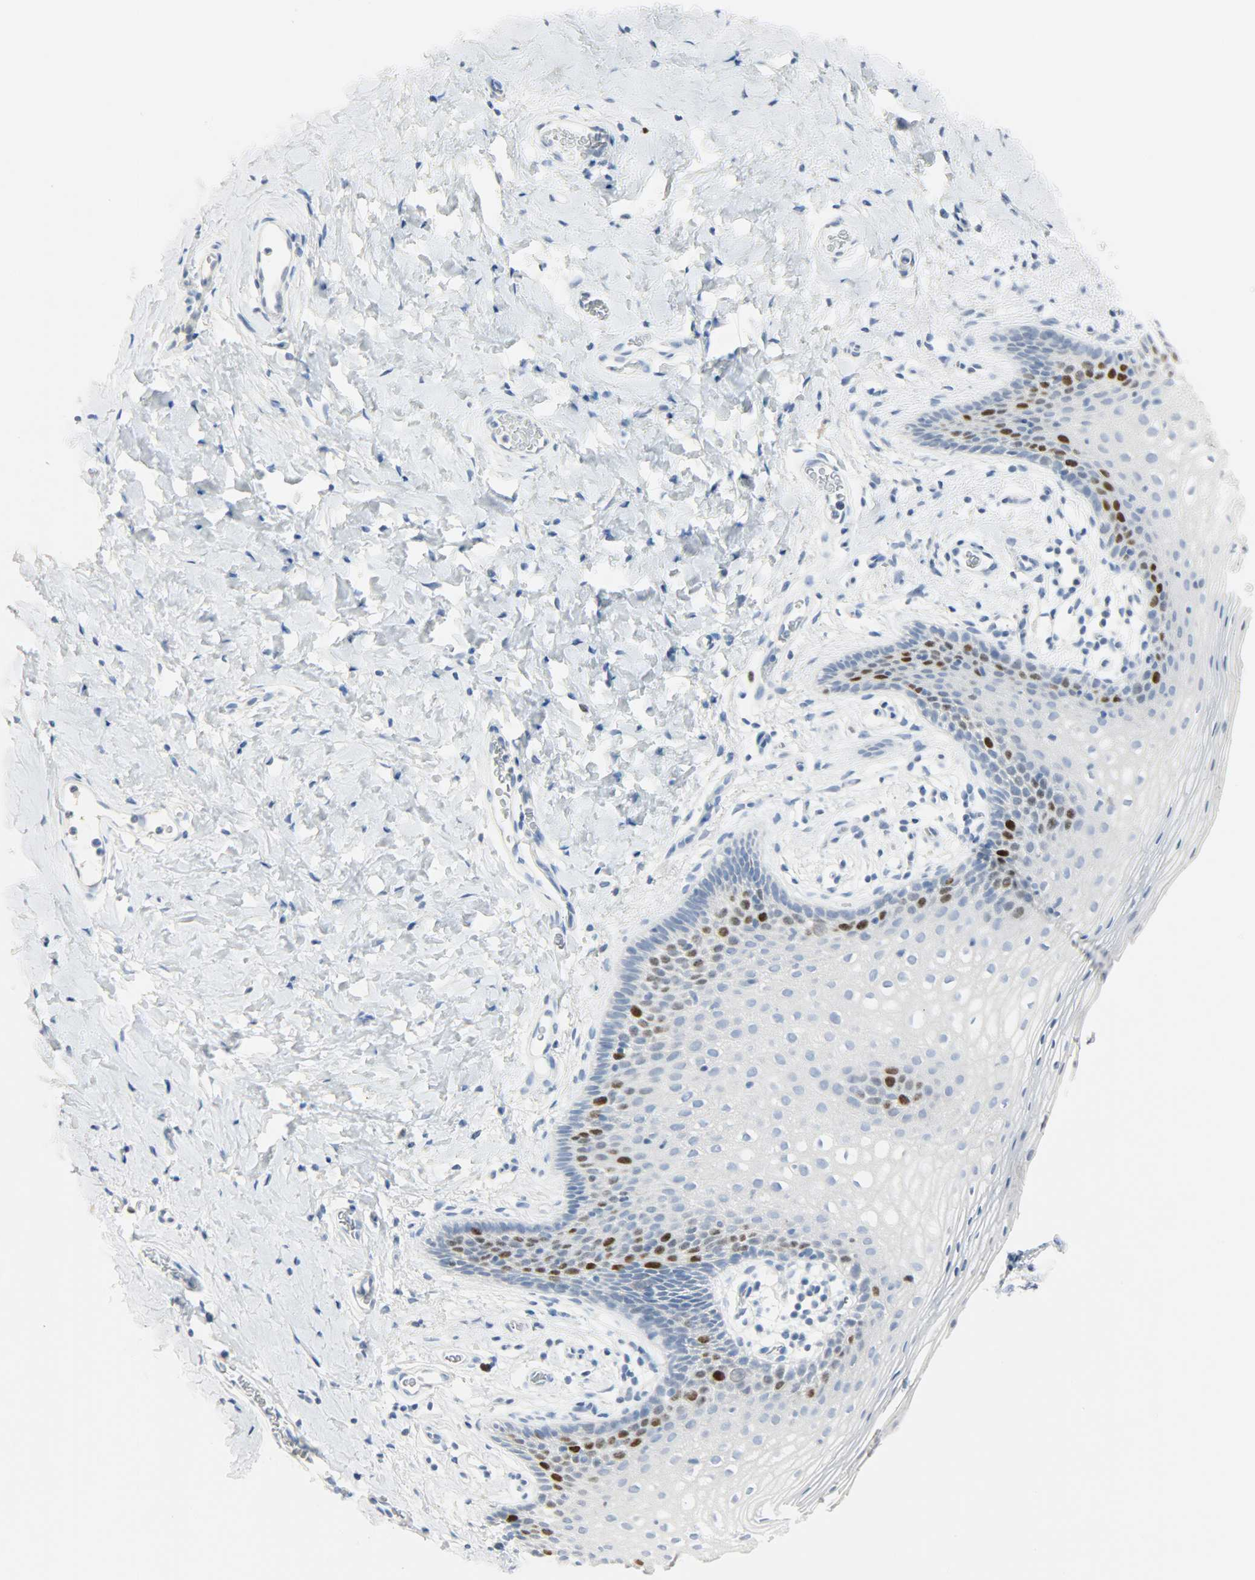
{"staining": {"intensity": "strong", "quantity": "<25%", "location": "nuclear"}, "tissue": "vagina", "cell_type": "Squamous epithelial cells", "image_type": "normal", "snomed": [{"axis": "morphology", "description": "Normal tissue, NOS"}, {"axis": "topography", "description": "Vagina"}], "caption": "About <25% of squamous epithelial cells in benign human vagina display strong nuclear protein expression as visualized by brown immunohistochemical staining.", "gene": "HELLS", "patient": {"sex": "female", "age": 55}}